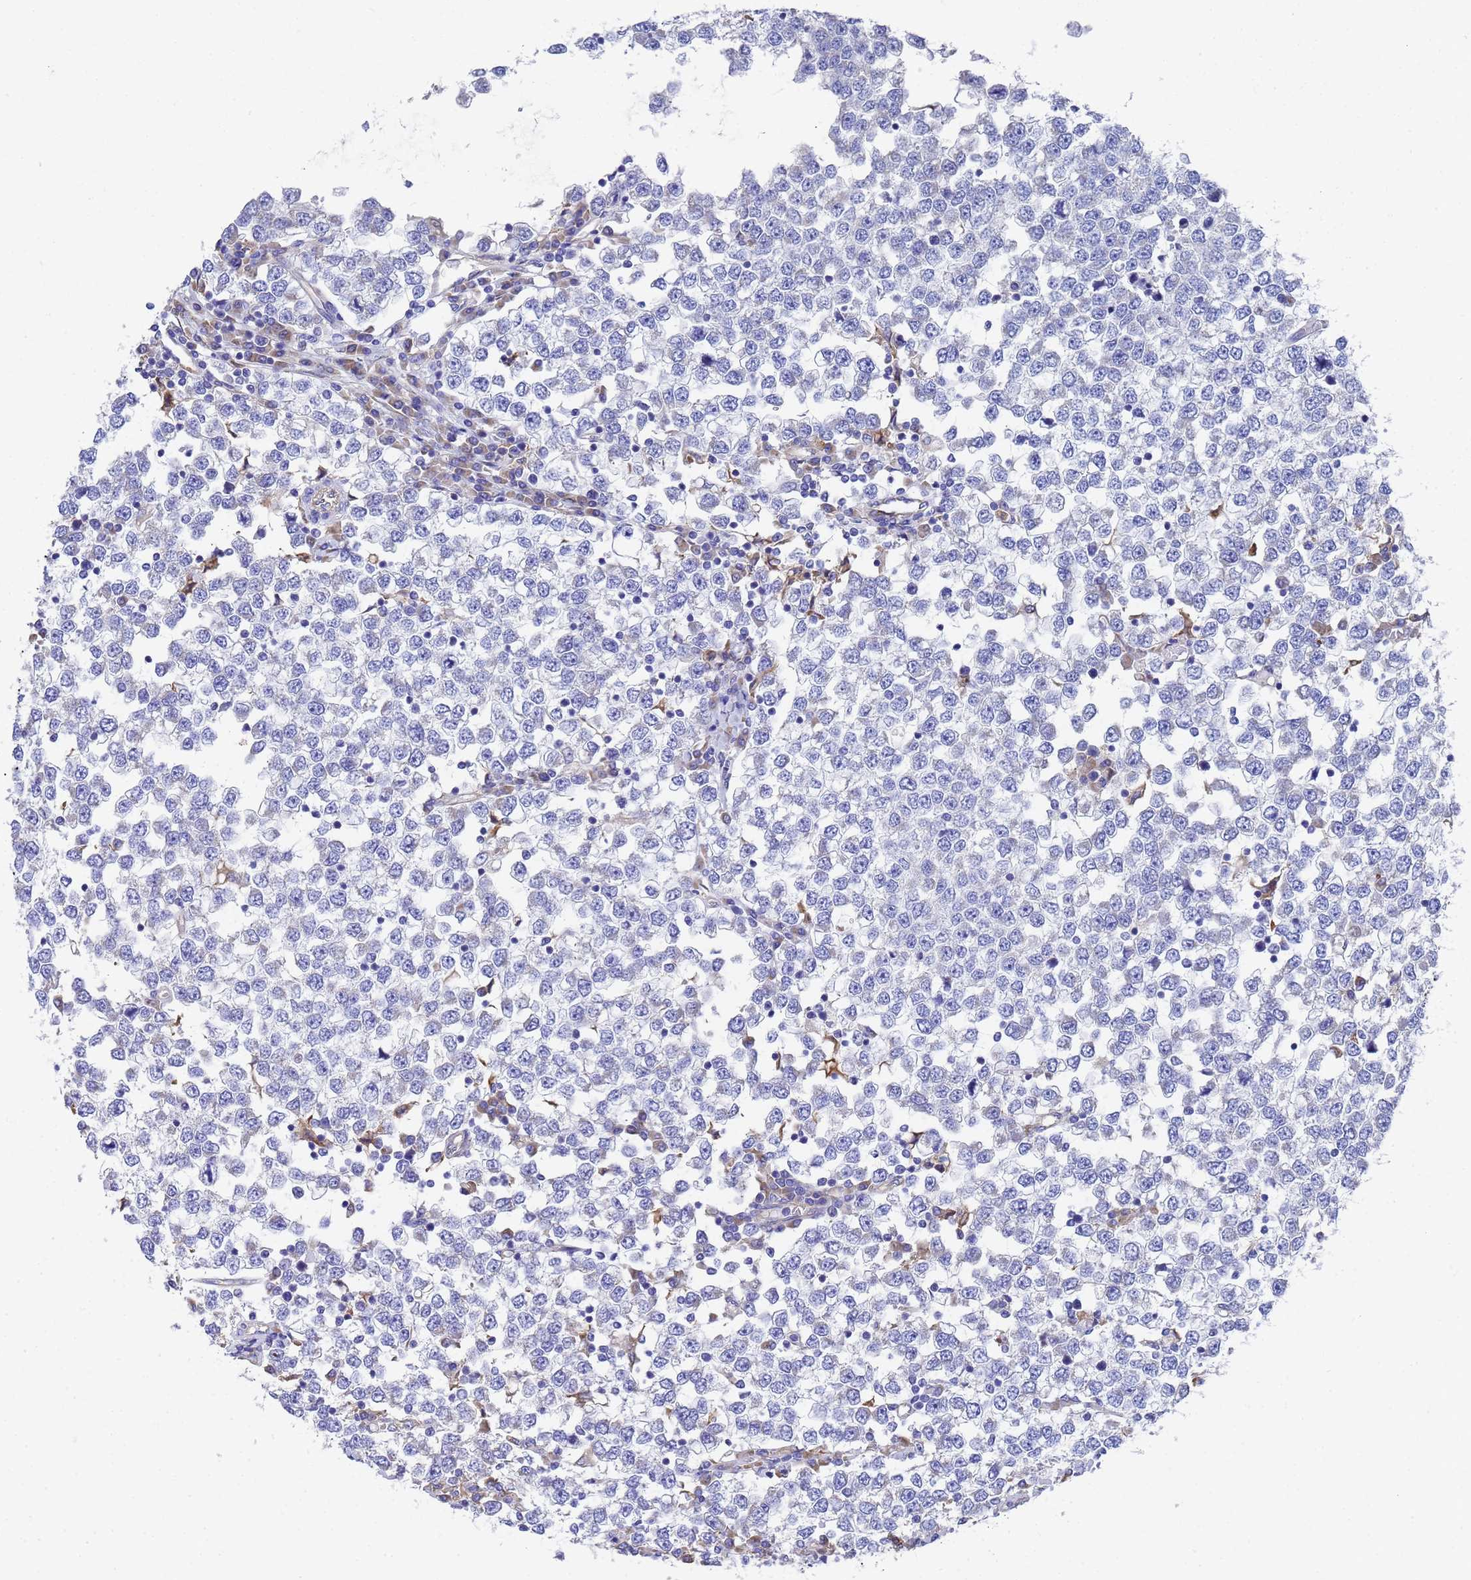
{"staining": {"intensity": "negative", "quantity": "none", "location": "none"}, "tissue": "testis cancer", "cell_type": "Tumor cells", "image_type": "cancer", "snomed": [{"axis": "morphology", "description": "Seminoma, NOS"}, {"axis": "topography", "description": "Testis"}], "caption": "This is an immunohistochemistry image of testis cancer (seminoma). There is no positivity in tumor cells.", "gene": "TM4SF4", "patient": {"sex": "male", "age": 65}}